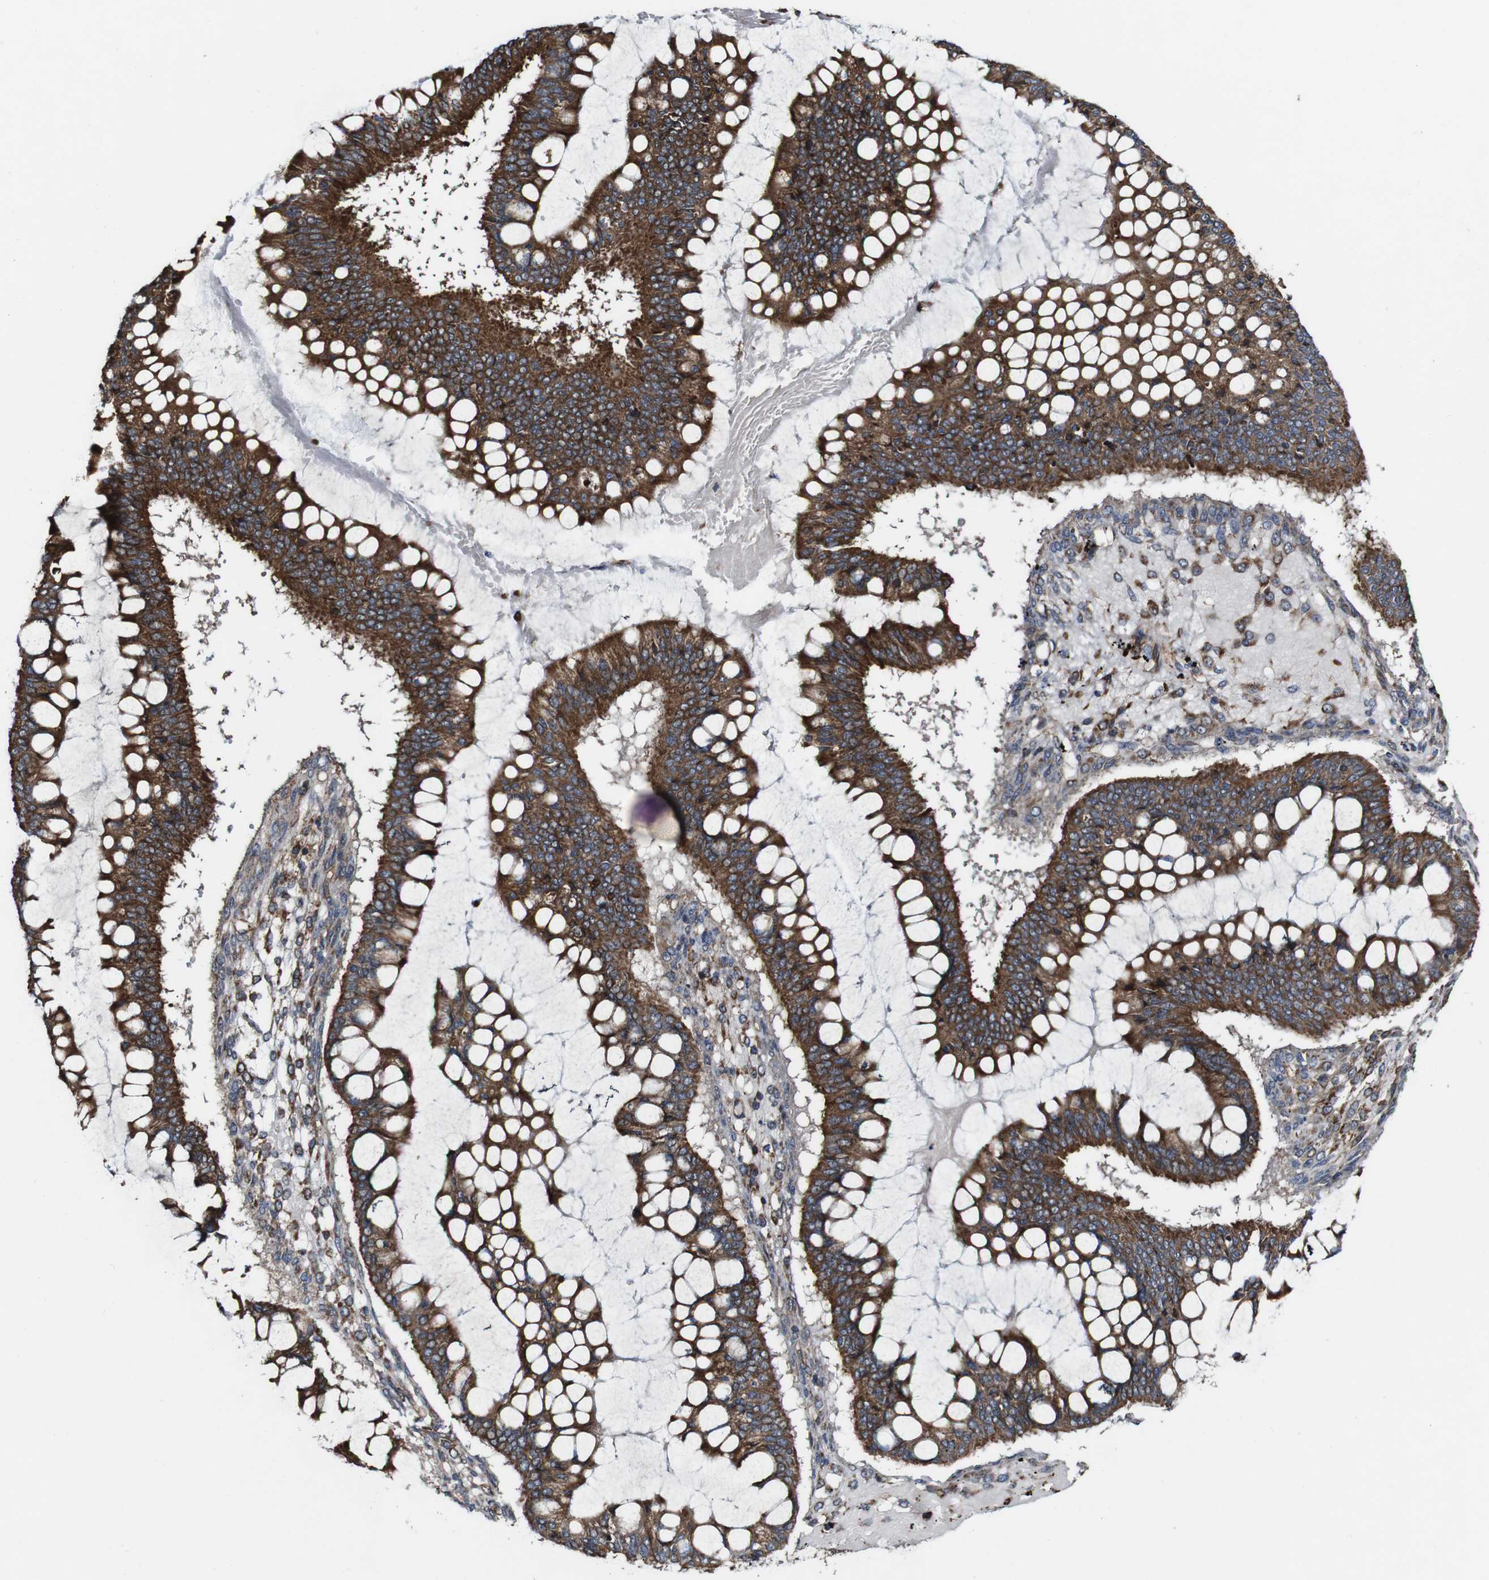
{"staining": {"intensity": "strong", "quantity": ">75%", "location": "cytoplasmic/membranous"}, "tissue": "ovarian cancer", "cell_type": "Tumor cells", "image_type": "cancer", "snomed": [{"axis": "morphology", "description": "Cystadenocarcinoma, mucinous, NOS"}, {"axis": "topography", "description": "Ovary"}], "caption": "An immunohistochemistry micrograph of neoplastic tissue is shown. Protein staining in brown highlights strong cytoplasmic/membranous positivity in mucinous cystadenocarcinoma (ovarian) within tumor cells.", "gene": "BTN3A3", "patient": {"sex": "female", "age": 73}}